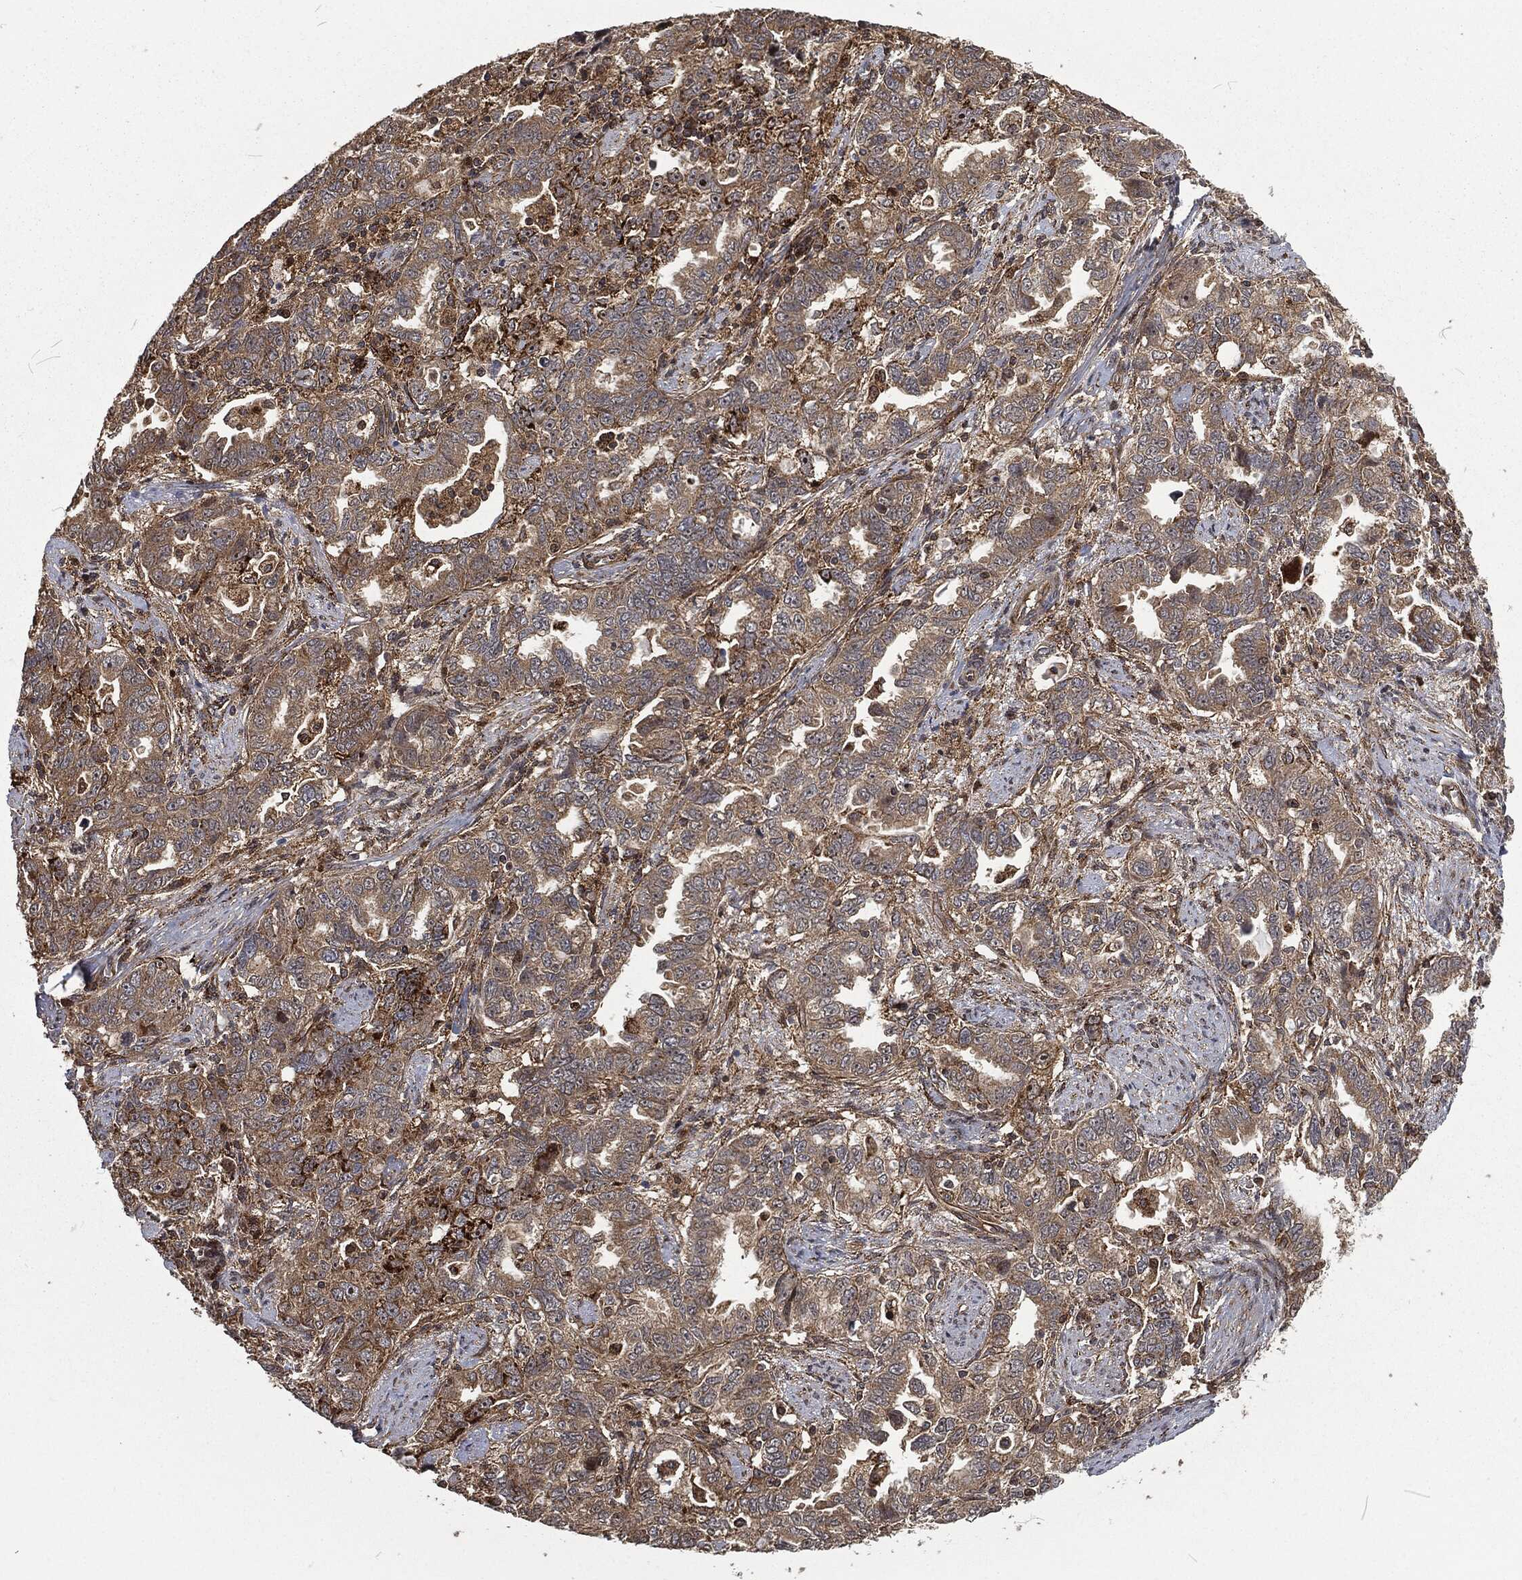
{"staining": {"intensity": "strong", "quantity": "<25%", "location": "cytoplasmic/membranous"}, "tissue": "ovarian cancer", "cell_type": "Tumor cells", "image_type": "cancer", "snomed": [{"axis": "morphology", "description": "Cystadenocarcinoma, serous, NOS"}, {"axis": "topography", "description": "Ovary"}], "caption": "A high-resolution micrograph shows immunohistochemistry staining of ovarian serous cystadenocarcinoma, which demonstrates strong cytoplasmic/membranous expression in about <25% of tumor cells.", "gene": "RFTN1", "patient": {"sex": "female", "age": 51}}